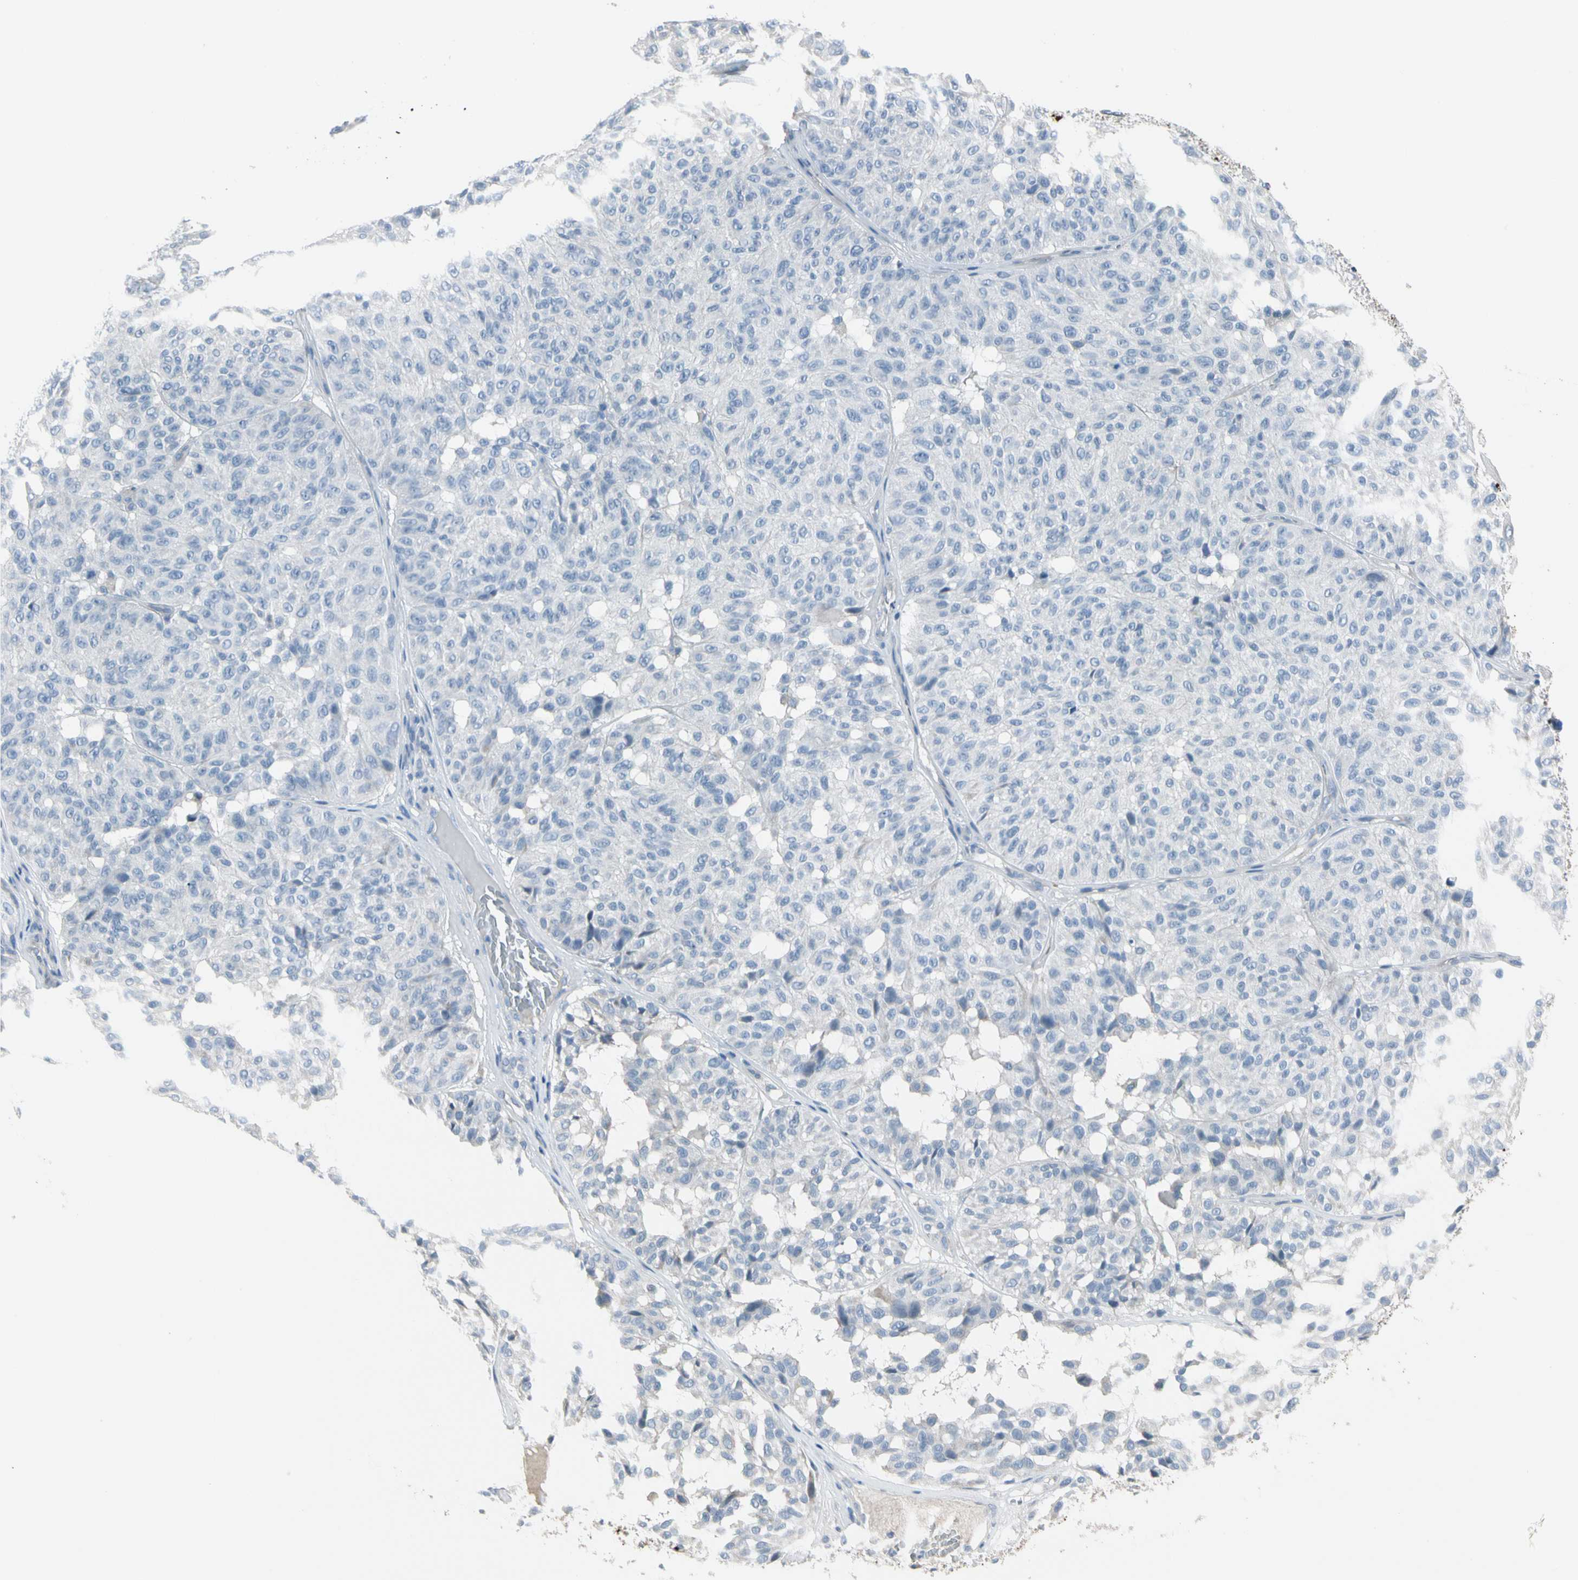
{"staining": {"intensity": "negative", "quantity": "none", "location": "none"}, "tissue": "melanoma", "cell_type": "Tumor cells", "image_type": "cancer", "snomed": [{"axis": "morphology", "description": "Malignant melanoma, NOS"}, {"axis": "topography", "description": "Skin"}], "caption": "The photomicrograph shows no staining of tumor cells in malignant melanoma.", "gene": "PIGR", "patient": {"sex": "female", "age": 46}}